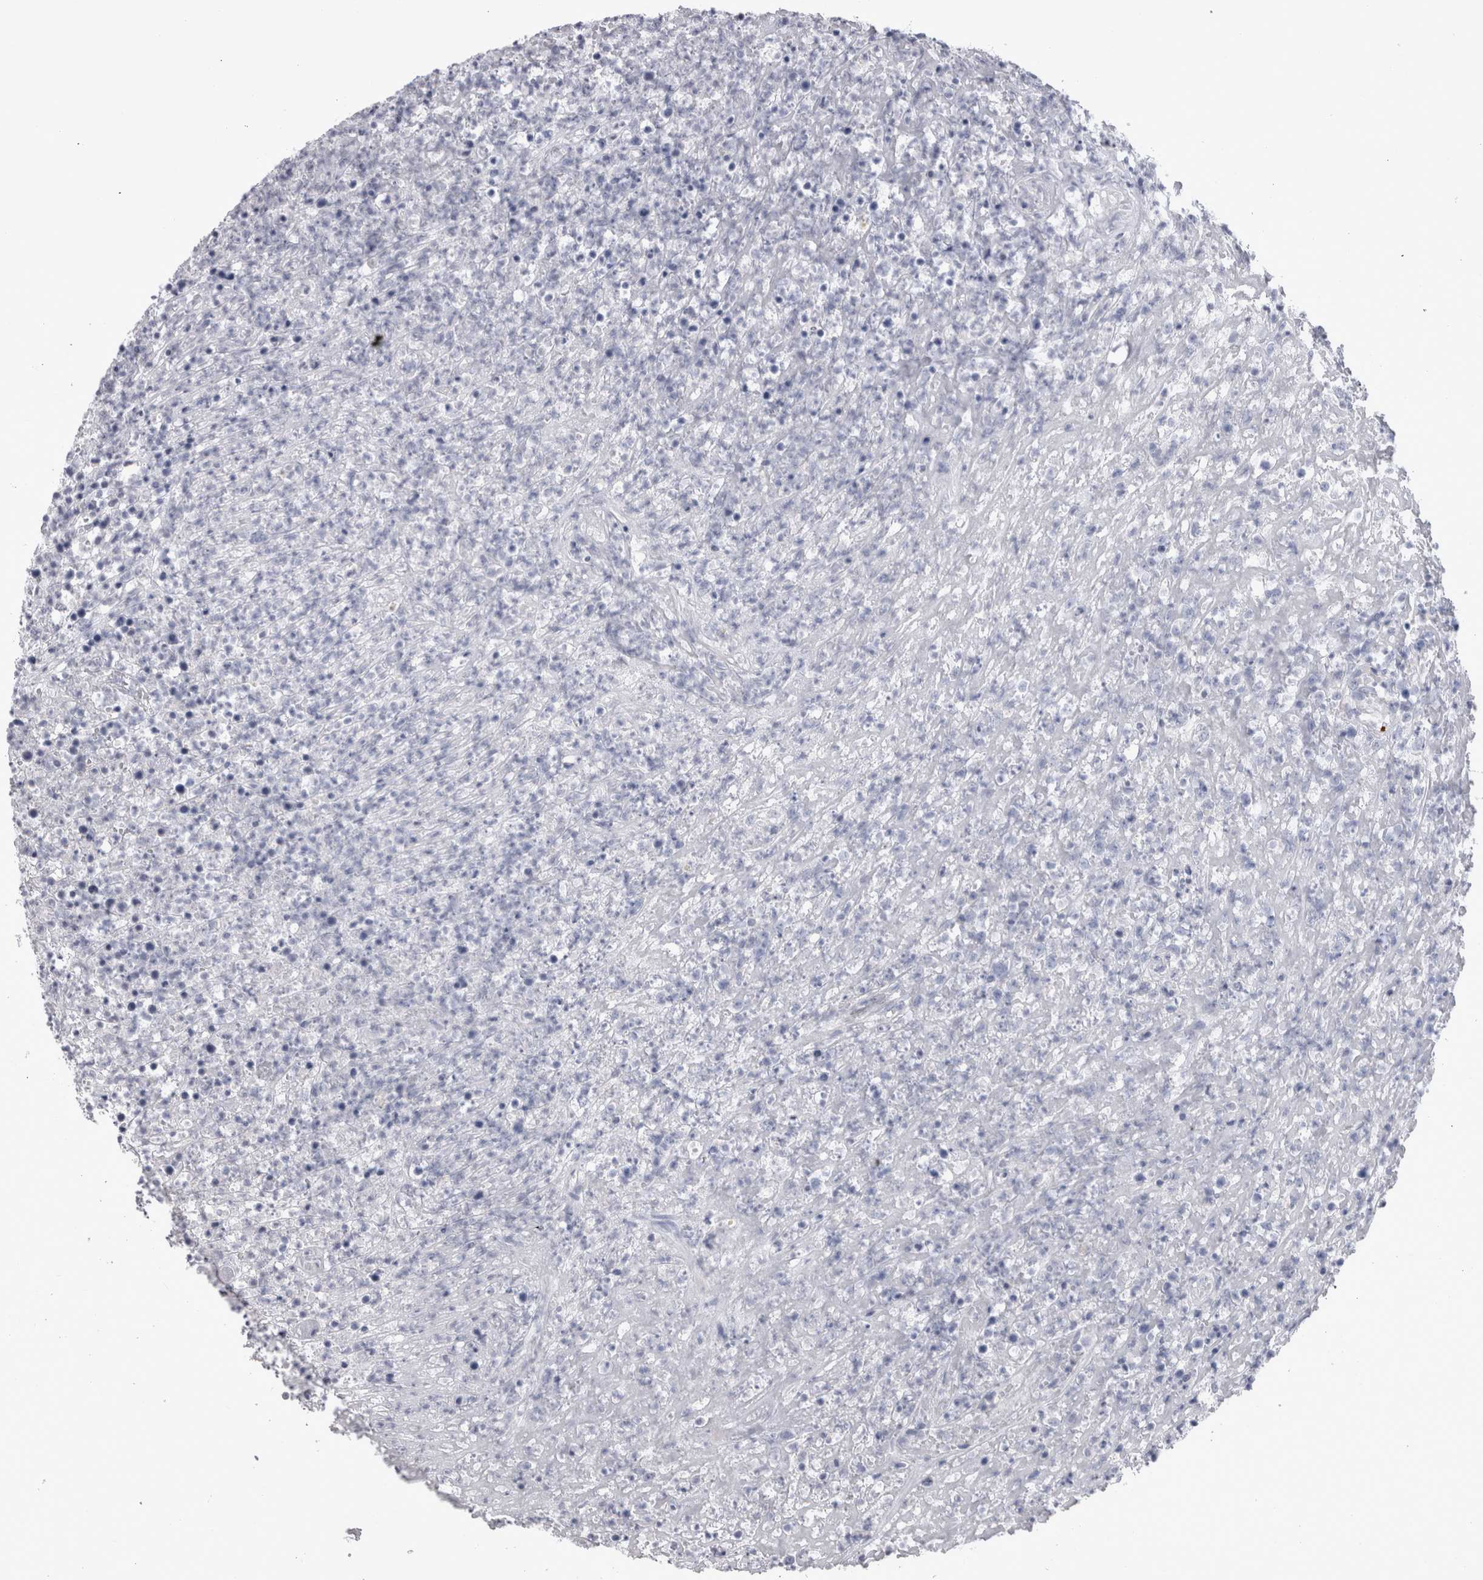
{"staining": {"intensity": "negative", "quantity": "none", "location": "none"}, "tissue": "lymphoma", "cell_type": "Tumor cells", "image_type": "cancer", "snomed": [{"axis": "morphology", "description": "Malignant lymphoma, non-Hodgkin's type, High grade"}, {"axis": "topography", "description": "Colon"}], "caption": "Lymphoma was stained to show a protein in brown. There is no significant staining in tumor cells. The staining is performed using DAB brown chromogen with nuclei counter-stained in using hematoxylin.", "gene": "ADAM2", "patient": {"sex": "female", "age": 53}}